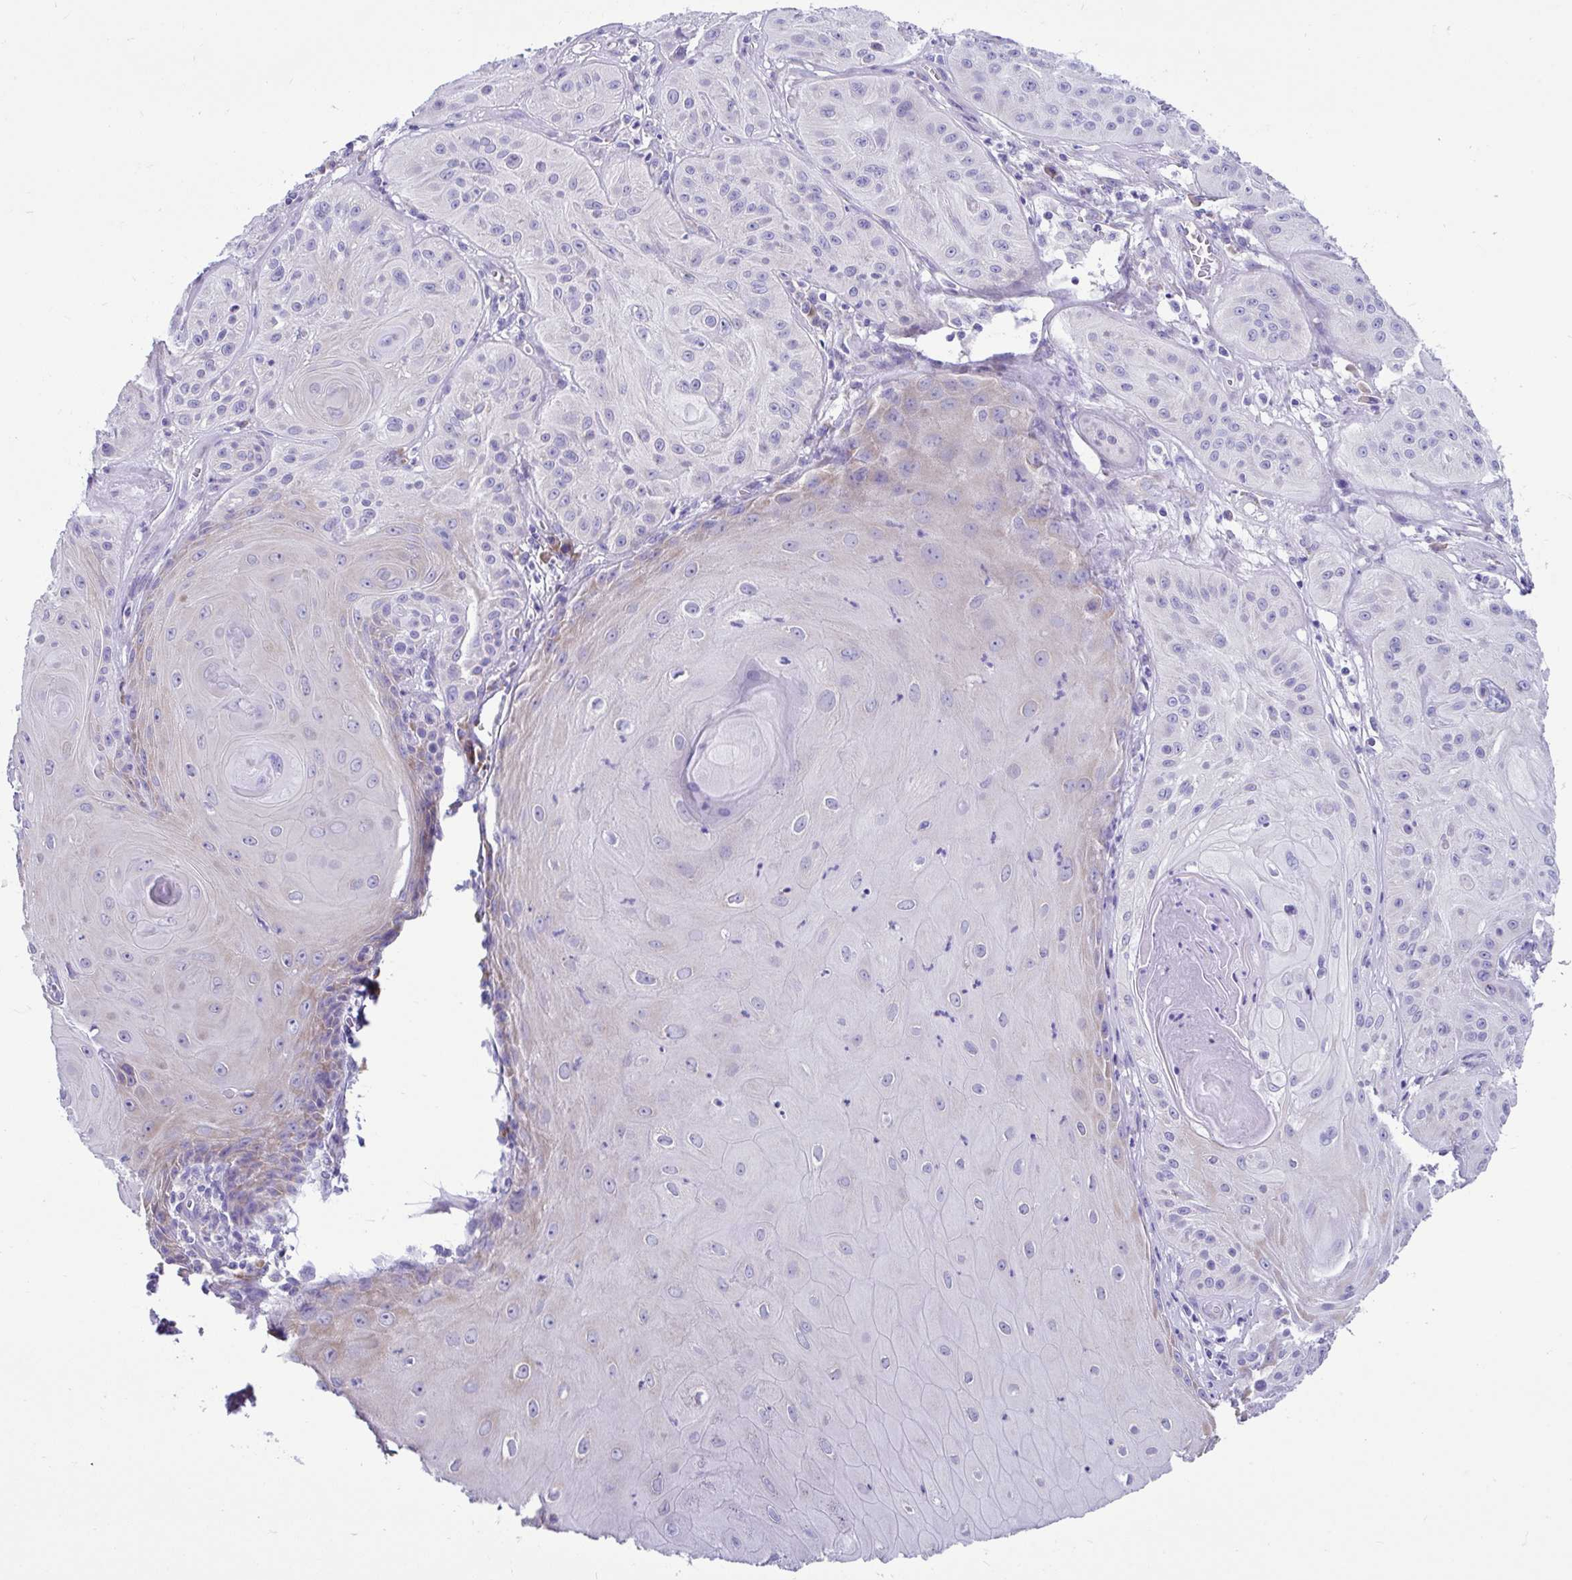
{"staining": {"intensity": "weak", "quantity": "<25%", "location": "cytoplasmic/membranous"}, "tissue": "skin cancer", "cell_type": "Tumor cells", "image_type": "cancer", "snomed": [{"axis": "morphology", "description": "Squamous cell carcinoma, NOS"}, {"axis": "topography", "description": "Skin"}], "caption": "Skin cancer (squamous cell carcinoma) was stained to show a protein in brown. There is no significant positivity in tumor cells.", "gene": "RPL7", "patient": {"sex": "male", "age": 85}}